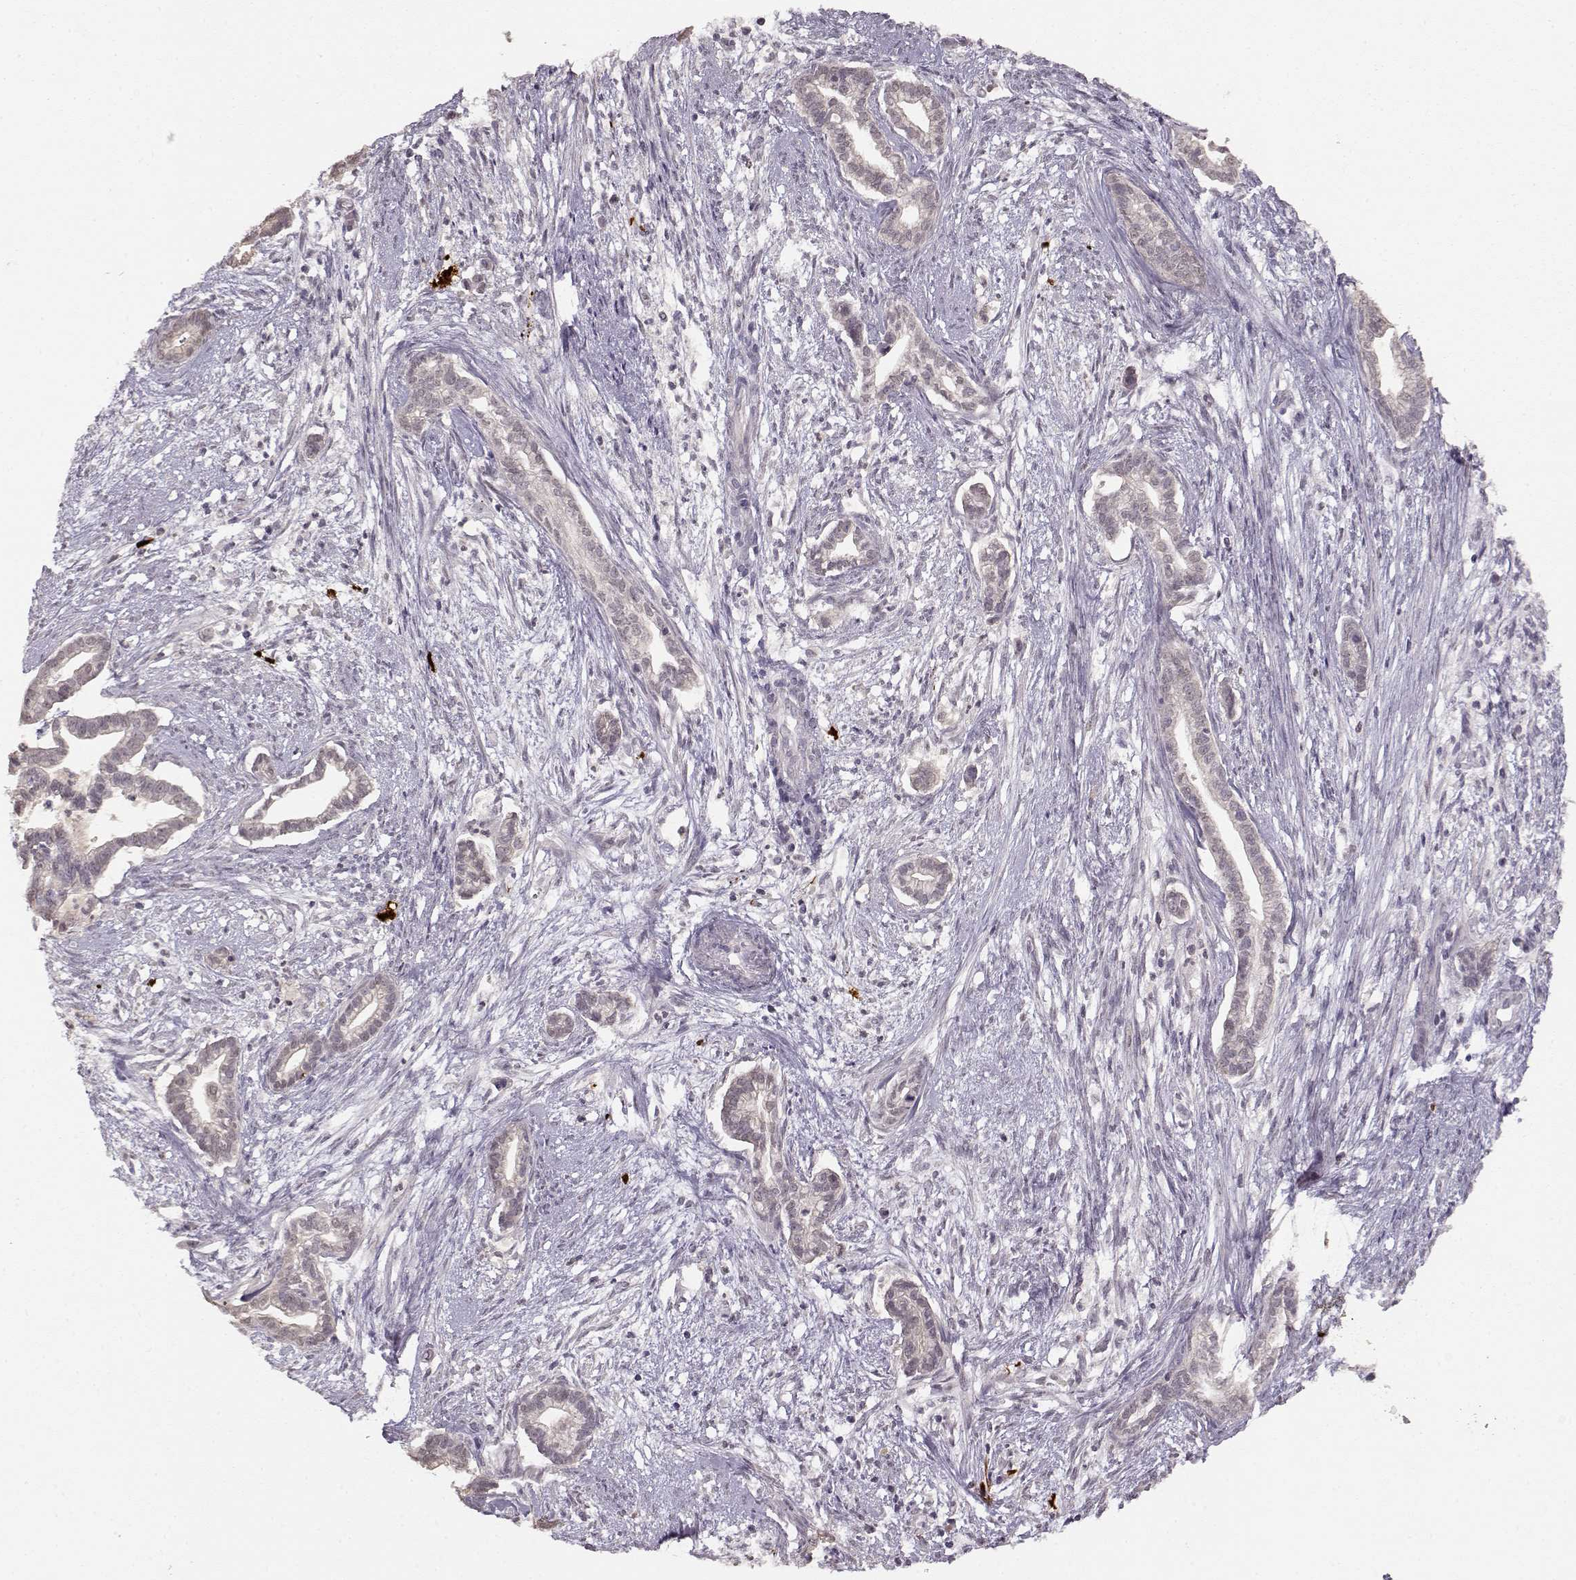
{"staining": {"intensity": "negative", "quantity": "none", "location": "none"}, "tissue": "cervical cancer", "cell_type": "Tumor cells", "image_type": "cancer", "snomed": [{"axis": "morphology", "description": "Adenocarcinoma, NOS"}, {"axis": "topography", "description": "Cervix"}], "caption": "This is an immunohistochemistry histopathology image of human adenocarcinoma (cervical). There is no positivity in tumor cells.", "gene": "S100B", "patient": {"sex": "female", "age": 62}}